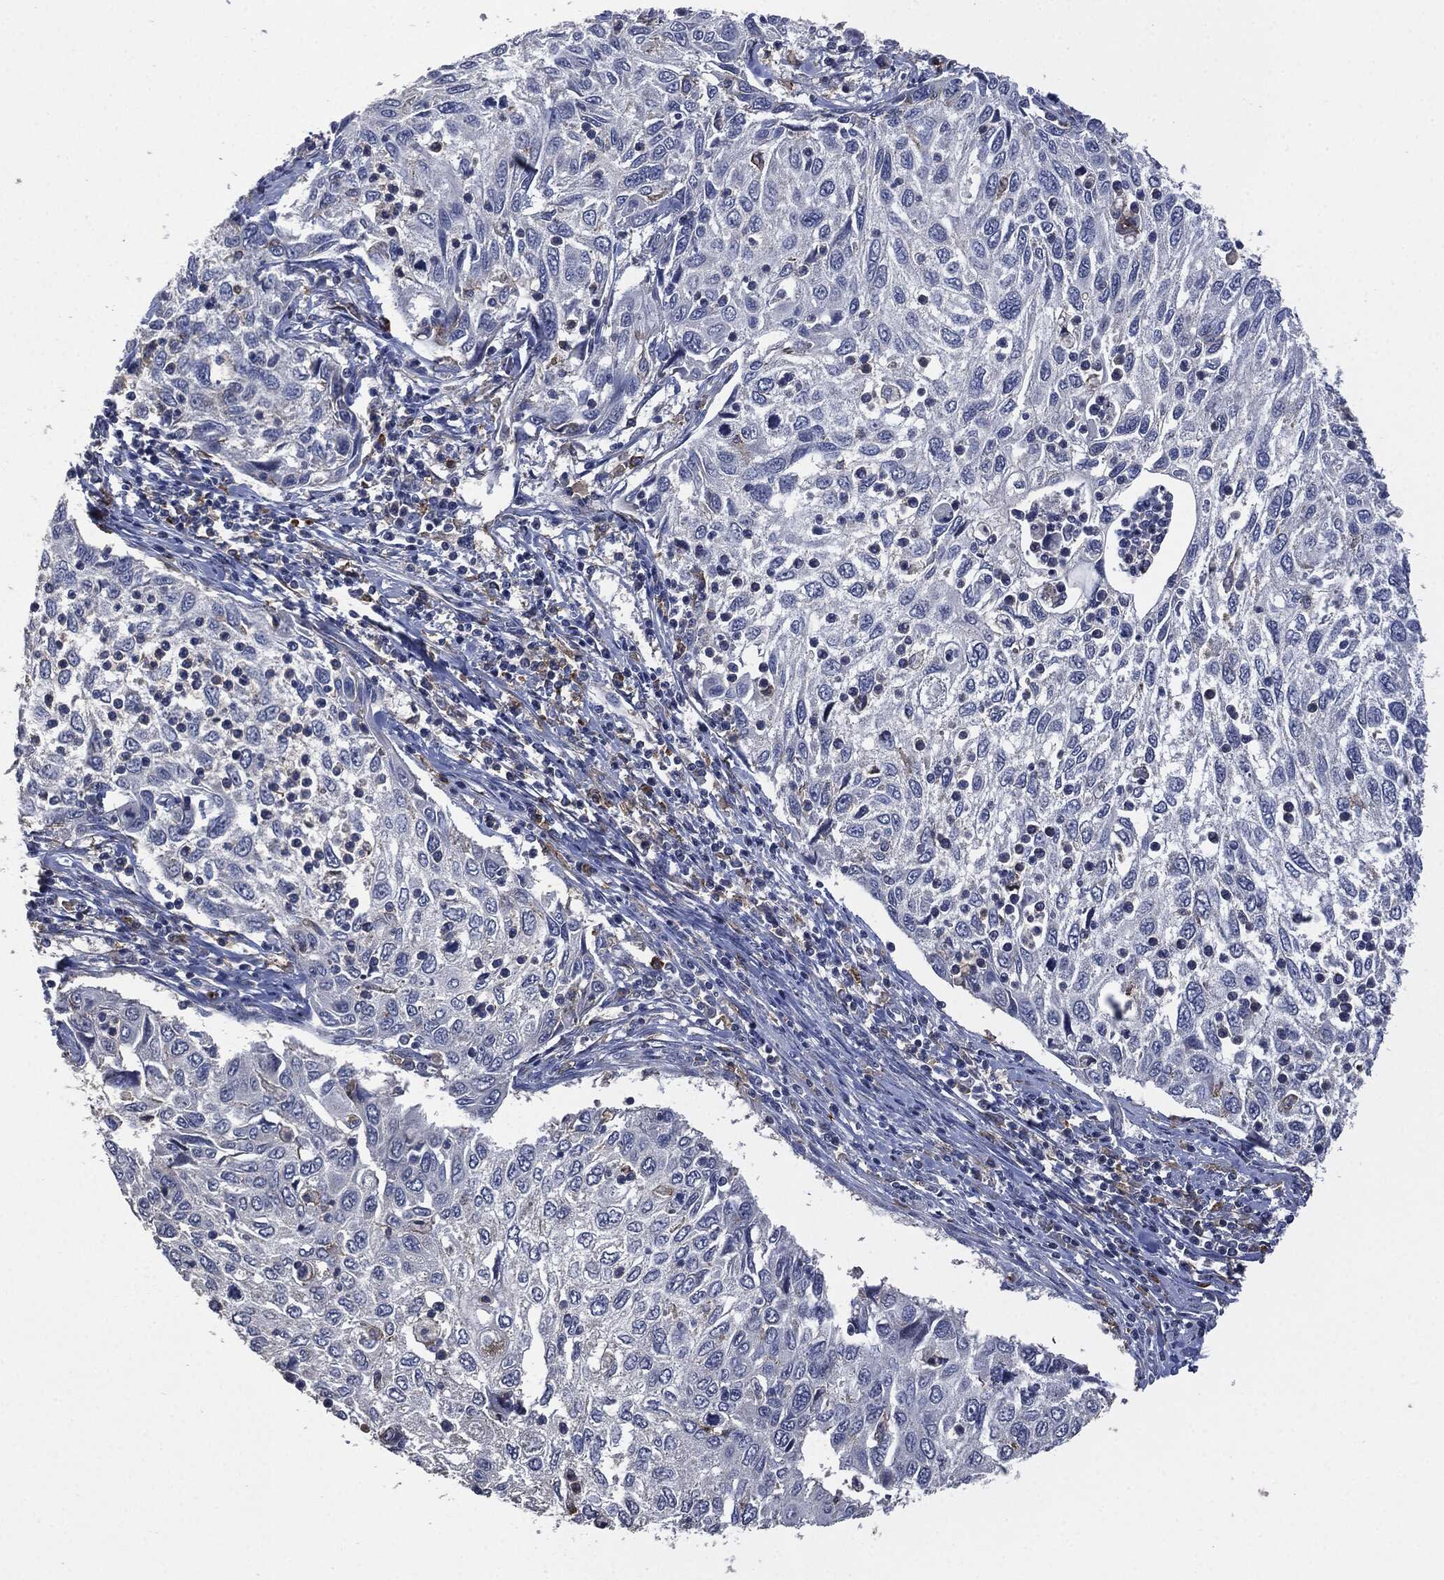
{"staining": {"intensity": "negative", "quantity": "none", "location": "none"}, "tissue": "cervical cancer", "cell_type": "Tumor cells", "image_type": "cancer", "snomed": [{"axis": "morphology", "description": "Squamous cell carcinoma, NOS"}, {"axis": "topography", "description": "Cervix"}], "caption": "DAB (3,3'-diaminobenzidine) immunohistochemical staining of cervical cancer (squamous cell carcinoma) displays no significant staining in tumor cells. The staining is performed using DAB brown chromogen with nuclei counter-stained in using hematoxylin.", "gene": "CD33", "patient": {"sex": "female", "age": 70}}